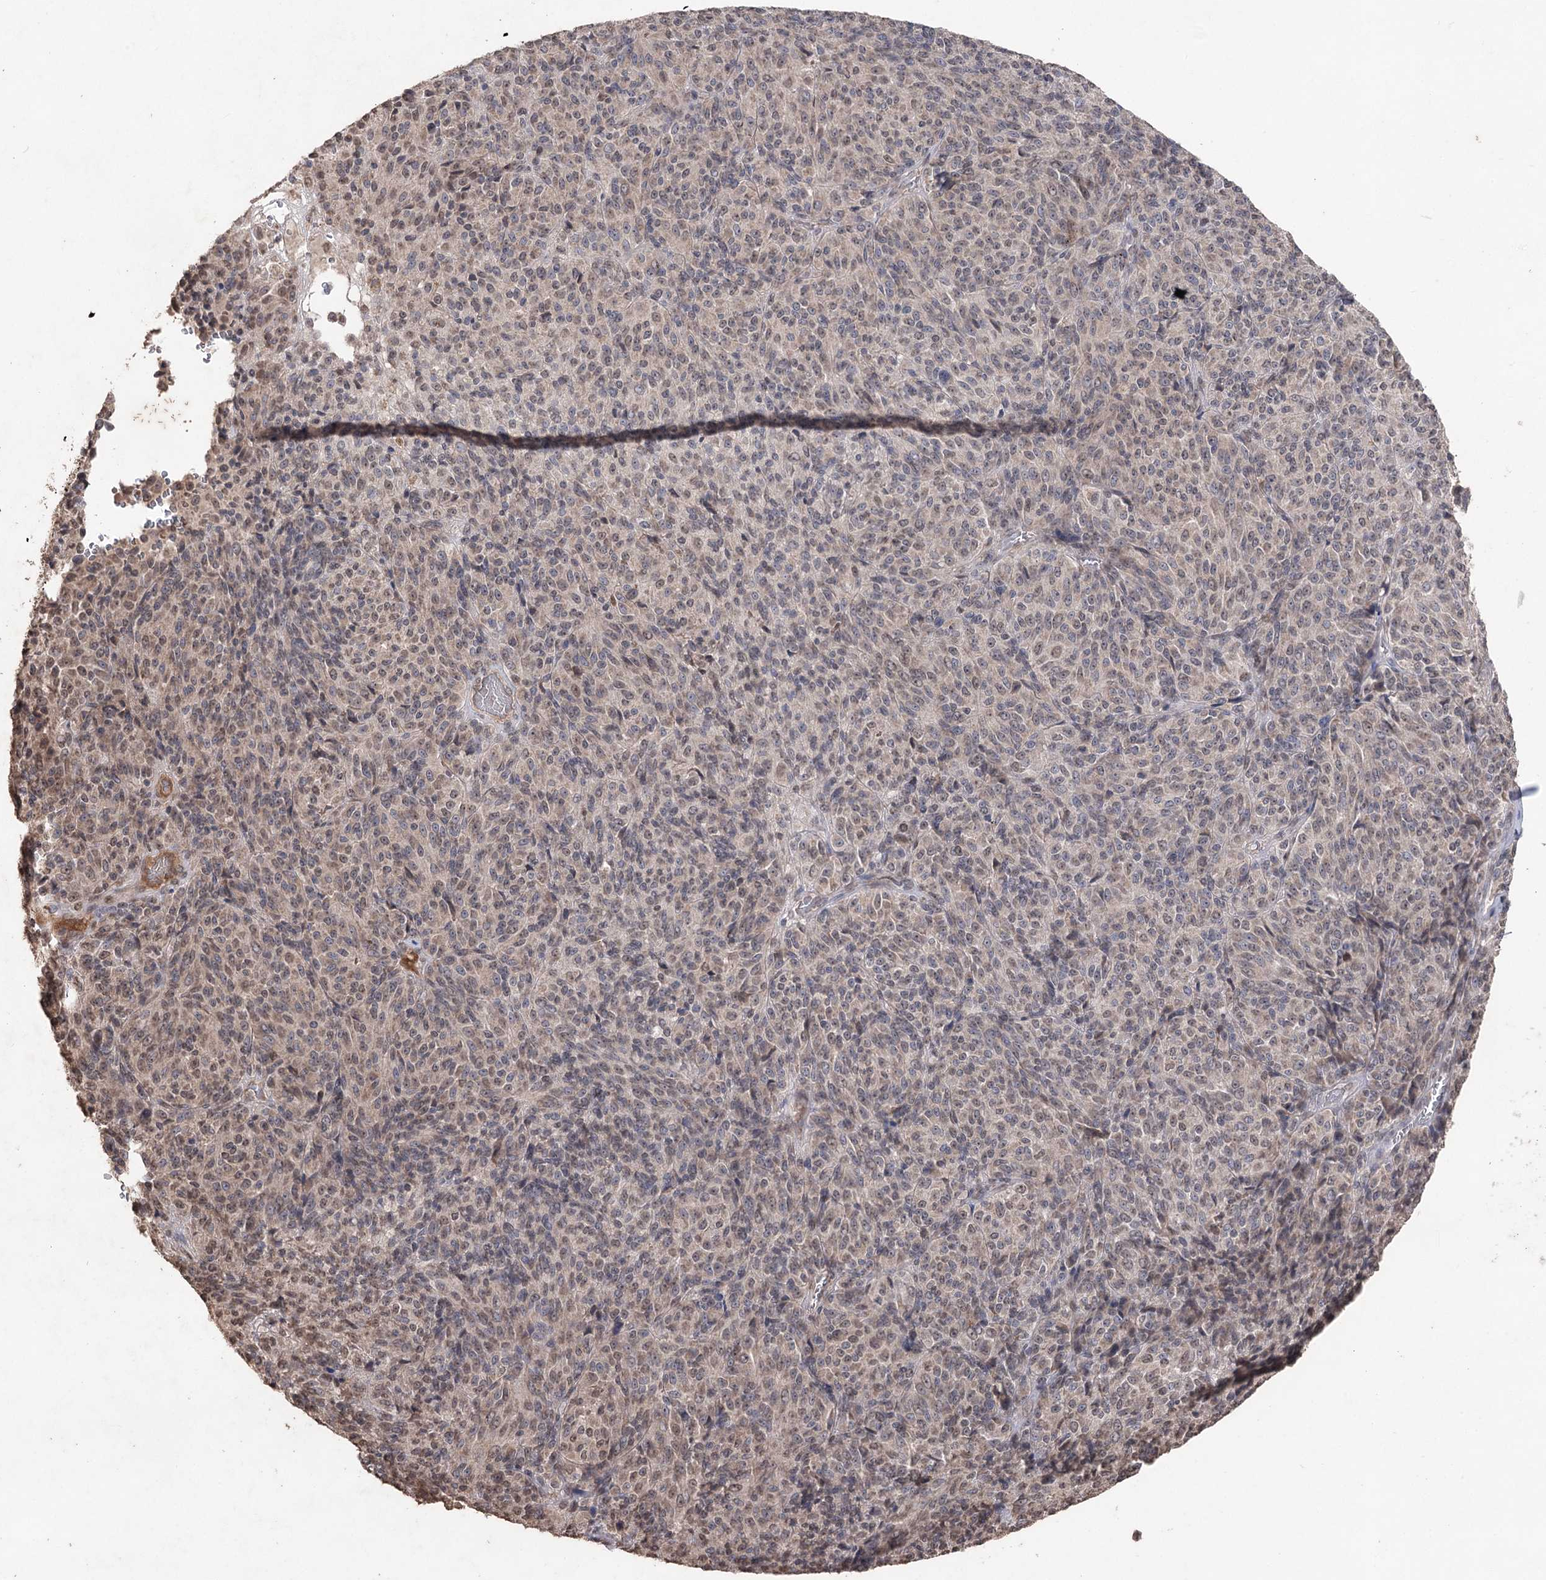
{"staining": {"intensity": "weak", "quantity": "<25%", "location": "nuclear"}, "tissue": "melanoma", "cell_type": "Tumor cells", "image_type": "cancer", "snomed": [{"axis": "morphology", "description": "Malignant melanoma, Metastatic site"}, {"axis": "topography", "description": "Brain"}], "caption": "High magnification brightfield microscopy of malignant melanoma (metastatic site) stained with DAB (3,3'-diaminobenzidine) (brown) and counterstained with hematoxylin (blue): tumor cells show no significant expression.", "gene": "ATG14", "patient": {"sex": "female", "age": 56}}